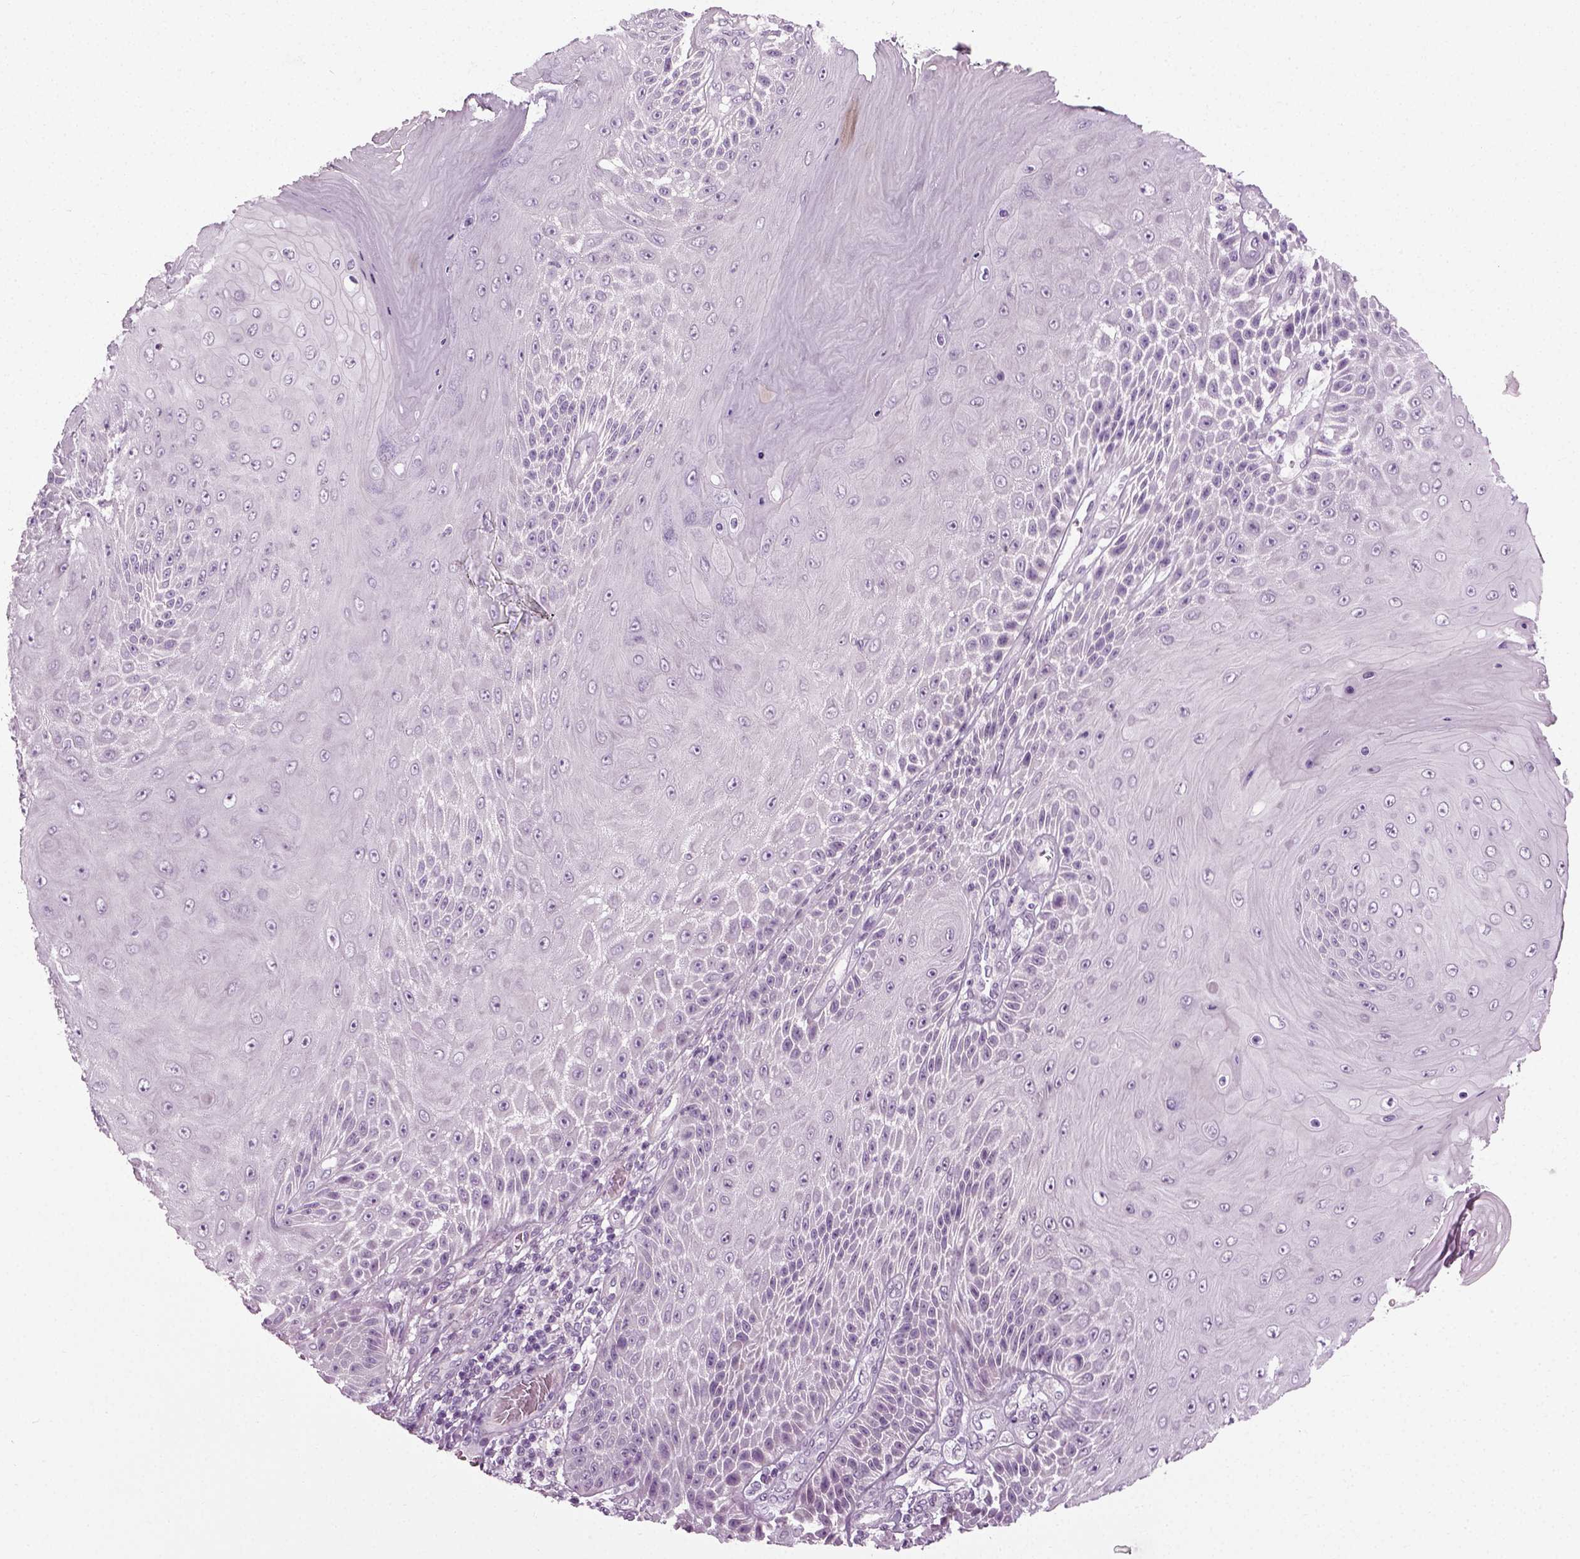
{"staining": {"intensity": "negative", "quantity": "none", "location": "none"}, "tissue": "skin cancer", "cell_type": "Tumor cells", "image_type": "cancer", "snomed": [{"axis": "morphology", "description": "Squamous cell carcinoma, NOS"}, {"axis": "topography", "description": "Skin"}], "caption": "This micrograph is of skin squamous cell carcinoma stained with immunohistochemistry (IHC) to label a protein in brown with the nuclei are counter-stained blue. There is no positivity in tumor cells. (Stains: DAB (3,3'-diaminobenzidine) immunohistochemistry with hematoxylin counter stain, Microscopy: brightfield microscopy at high magnification).", "gene": "SCG5", "patient": {"sex": "male", "age": 62}}